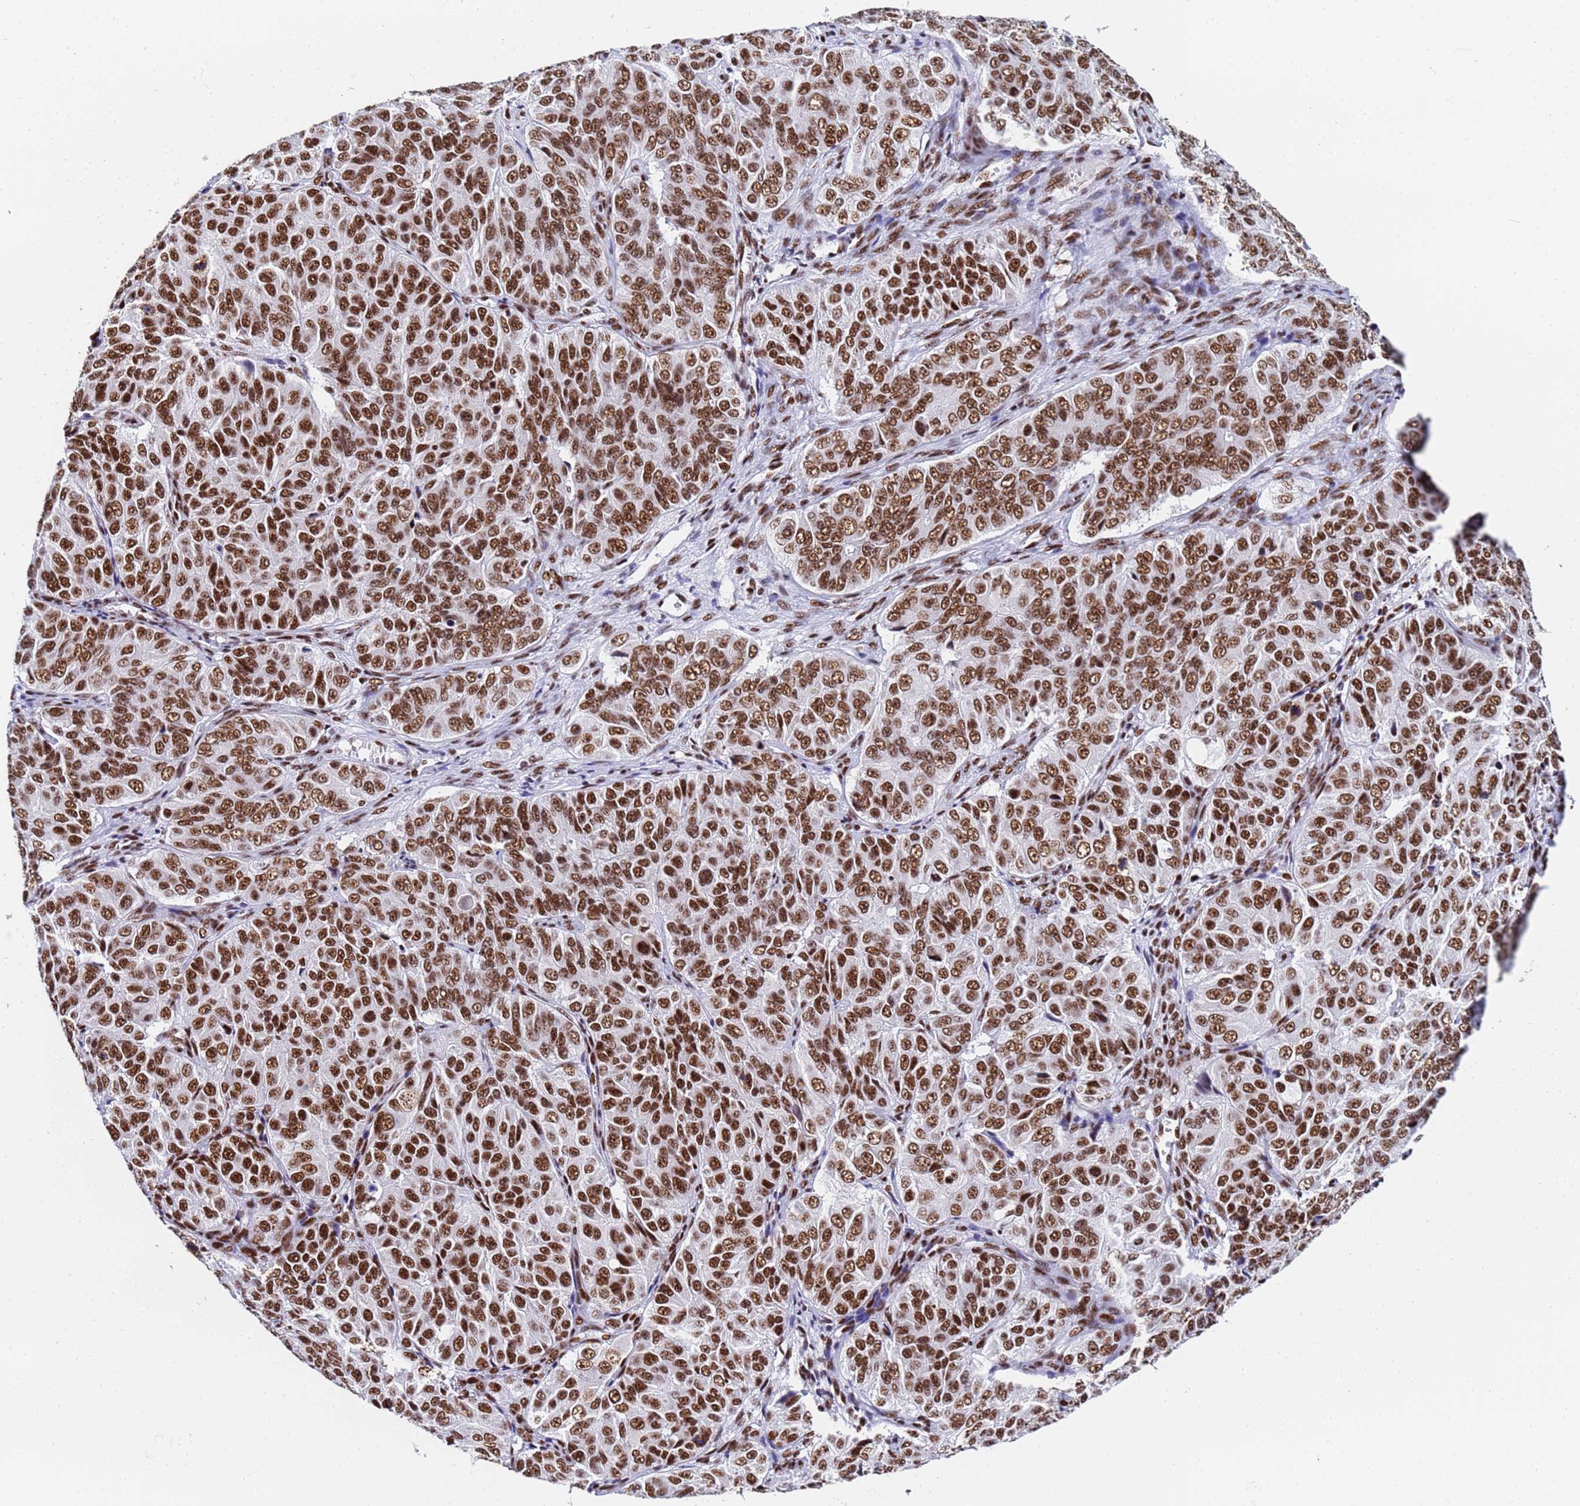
{"staining": {"intensity": "strong", "quantity": ">75%", "location": "nuclear"}, "tissue": "ovarian cancer", "cell_type": "Tumor cells", "image_type": "cancer", "snomed": [{"axis": "morphology", "description": "Carcinoma, endometroid"}, {"axis": "topography", "description": "Ovary"}], "caption": "Immunohistochemistry (DAB (3,3'-diaminobenzidine)) staining of ovarian endometroid carcinoma displays strong nuclear protein expression in approximately >75% of tumor cells. The staining was performed using DAB, with brown indicating positive protein expression. Nuclei are stained blue with hematoxylin.", "gene": "SNRPA1", "patient": {"sex": "female", "age": 51}}